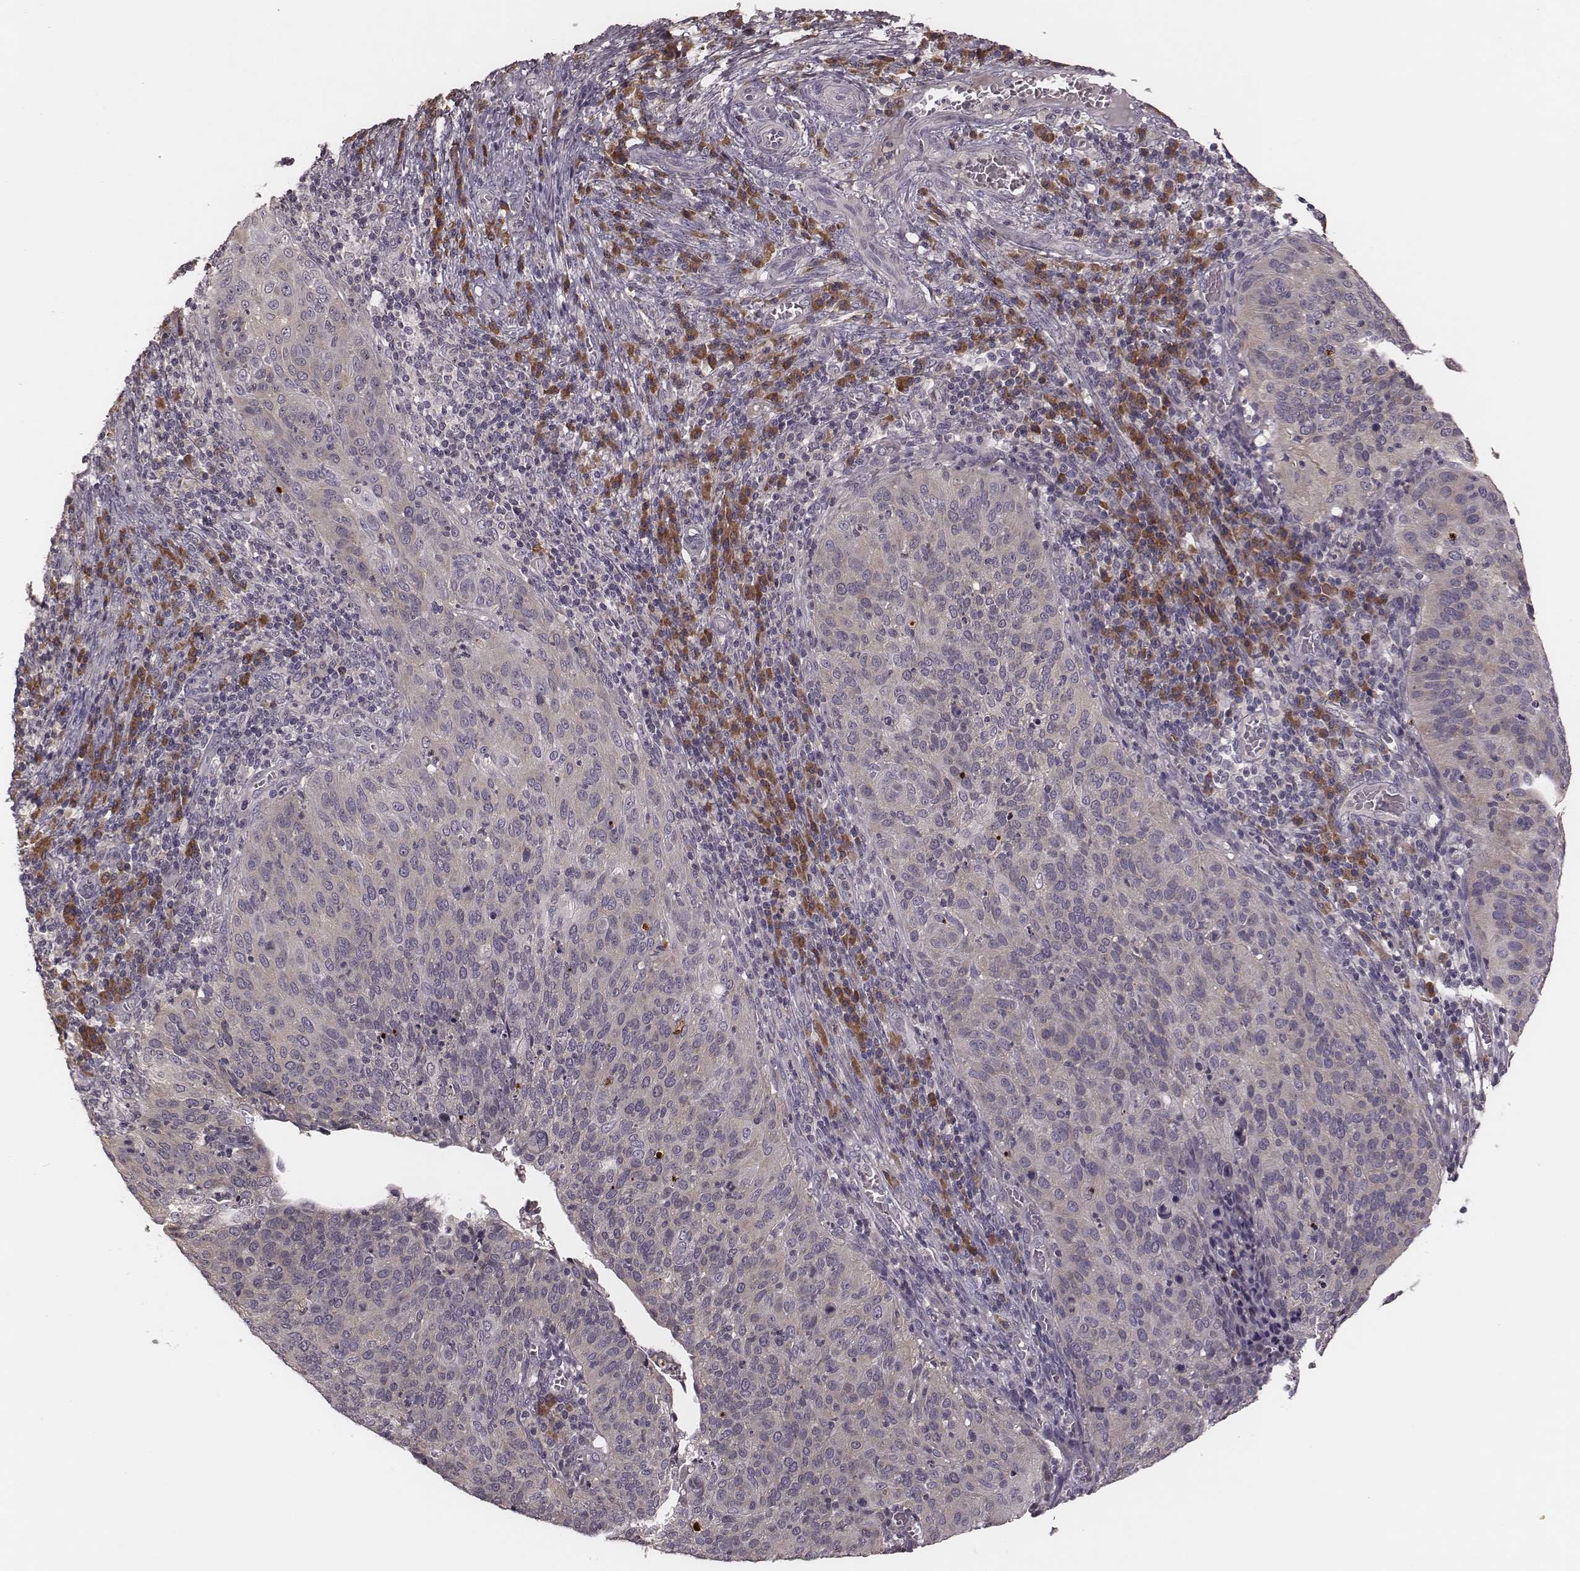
{"staining": {"intensity": "weak", "quantity": "<25%", "location": "cytoplasmic/membranous"}, "tissue": "cervical cancer", "cell_type": "Tumor cells", "image_type": "cancer", "snomed": [{"axis": "morphology", "description": "Squamous cell carcinoma, NOS"}, {"axis": "topography", "description": "Cervix"}], "caption": "Human cervical cancer stained for a protein using immunohistochemistry (IHC) exhibits no positivity in tumor cells.", "gene": "P2RX5", "patient": {"sex": "female", "age": 39}}